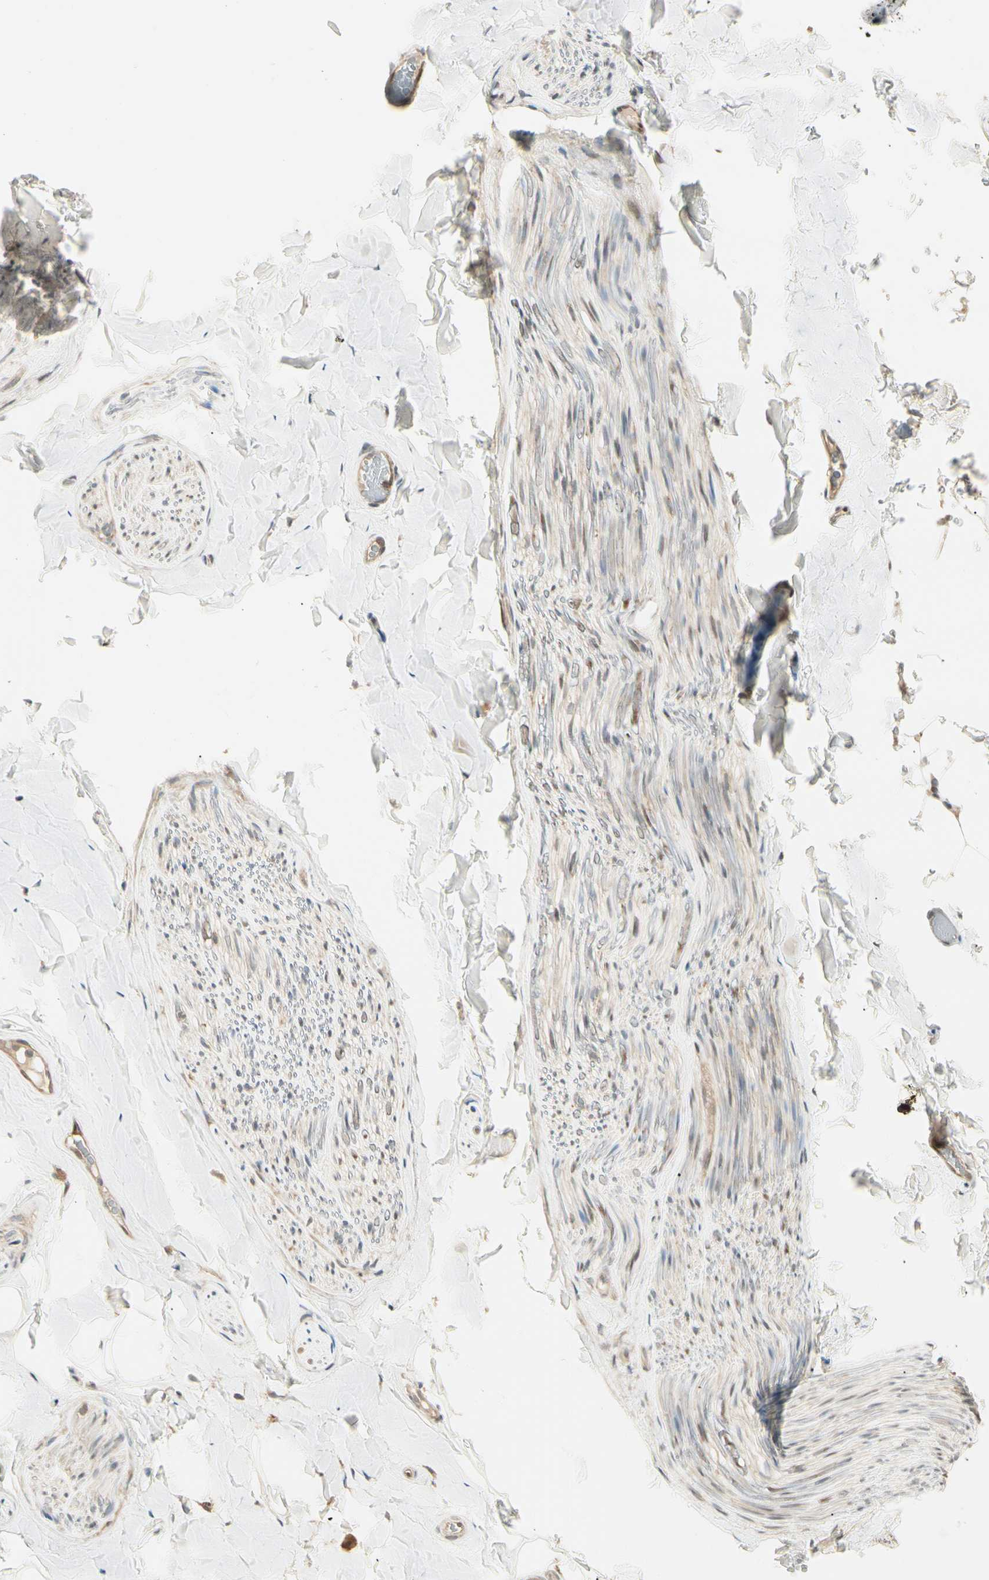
{"staining": {"intensity": "weak", "quantity": ">75%", "location": "cytoplasmic/membranous"}, "tissue": "adipose tissue", "cell_type": "Adipocytes", "image_type": "normal", "snomed": [{"axis": "morphology", "description": "Normal tissue, NOS"}, {"axis": "topography", "description": "Peripheral nerve tissue"}], "caption": "The photomicrograph demonstrates staining of unremarkable adipose tissue, revealing weak cytoplasmic/membranous protein expression (brown color) within adipocytes.", "gene": "FNDC3B", "patient": {"sex": "male", "age": 70}}